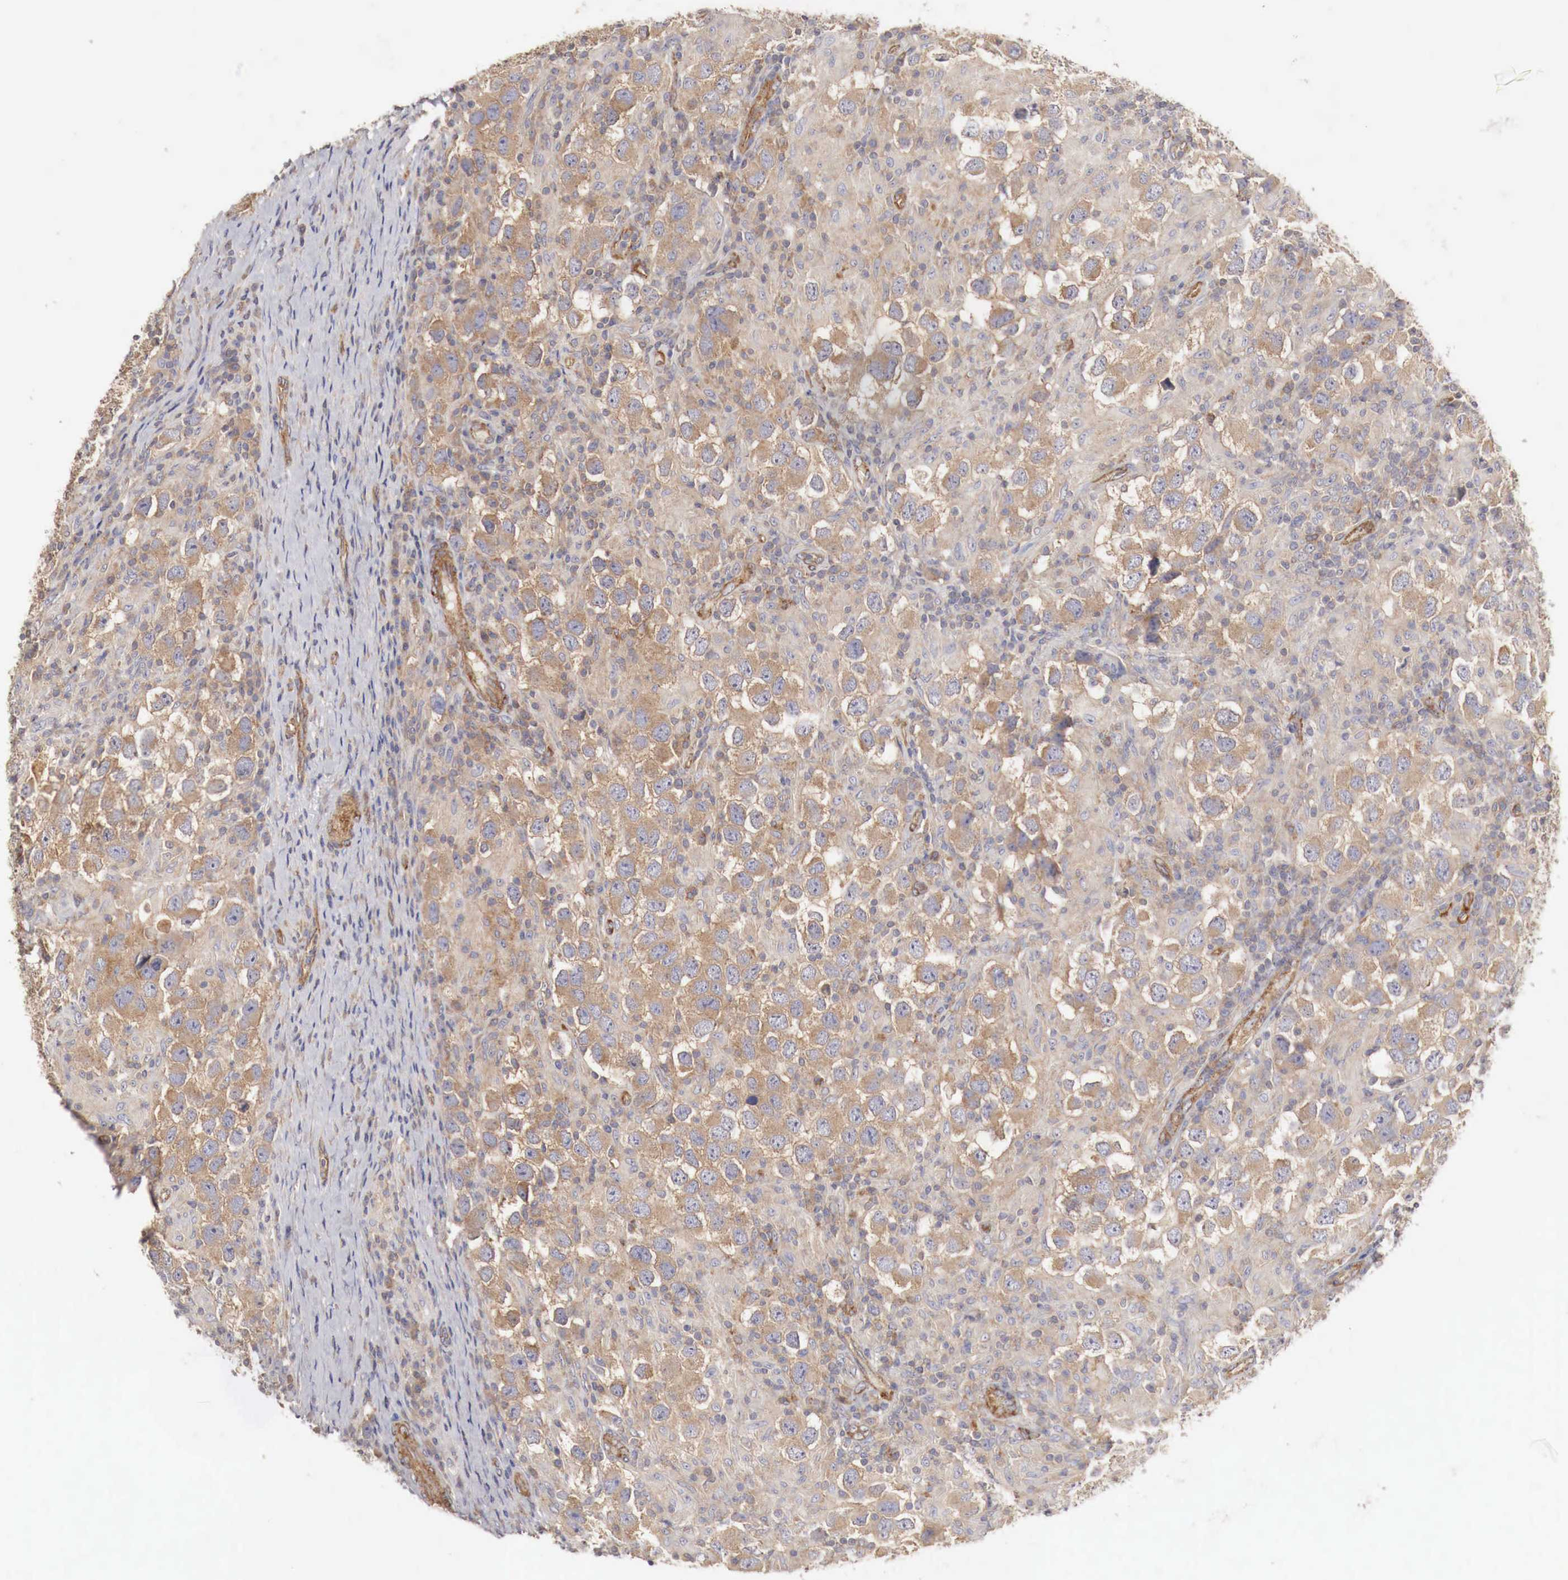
{"staining": {"intensity": "moderate", "quantity": ">75%", "location": "cytoplasmic/membranous"}, "tissue": "testis cancer", "cell_type": "Tumor cells", "image_type": "cancer", "snomed": [{"axis": "morphology", "description": "Carcinoma, Embryonal, NOS"}, {"axis": "topography", "description": "Testis"}], "caption": "Human testis cancer stained with a brown dye reveals moderate cytoplasmic/membranous positive positivity in approximately >75% of tumor cells.", "gene": "ARMCX4", "patient": {"sex": "male", "age": 21}}